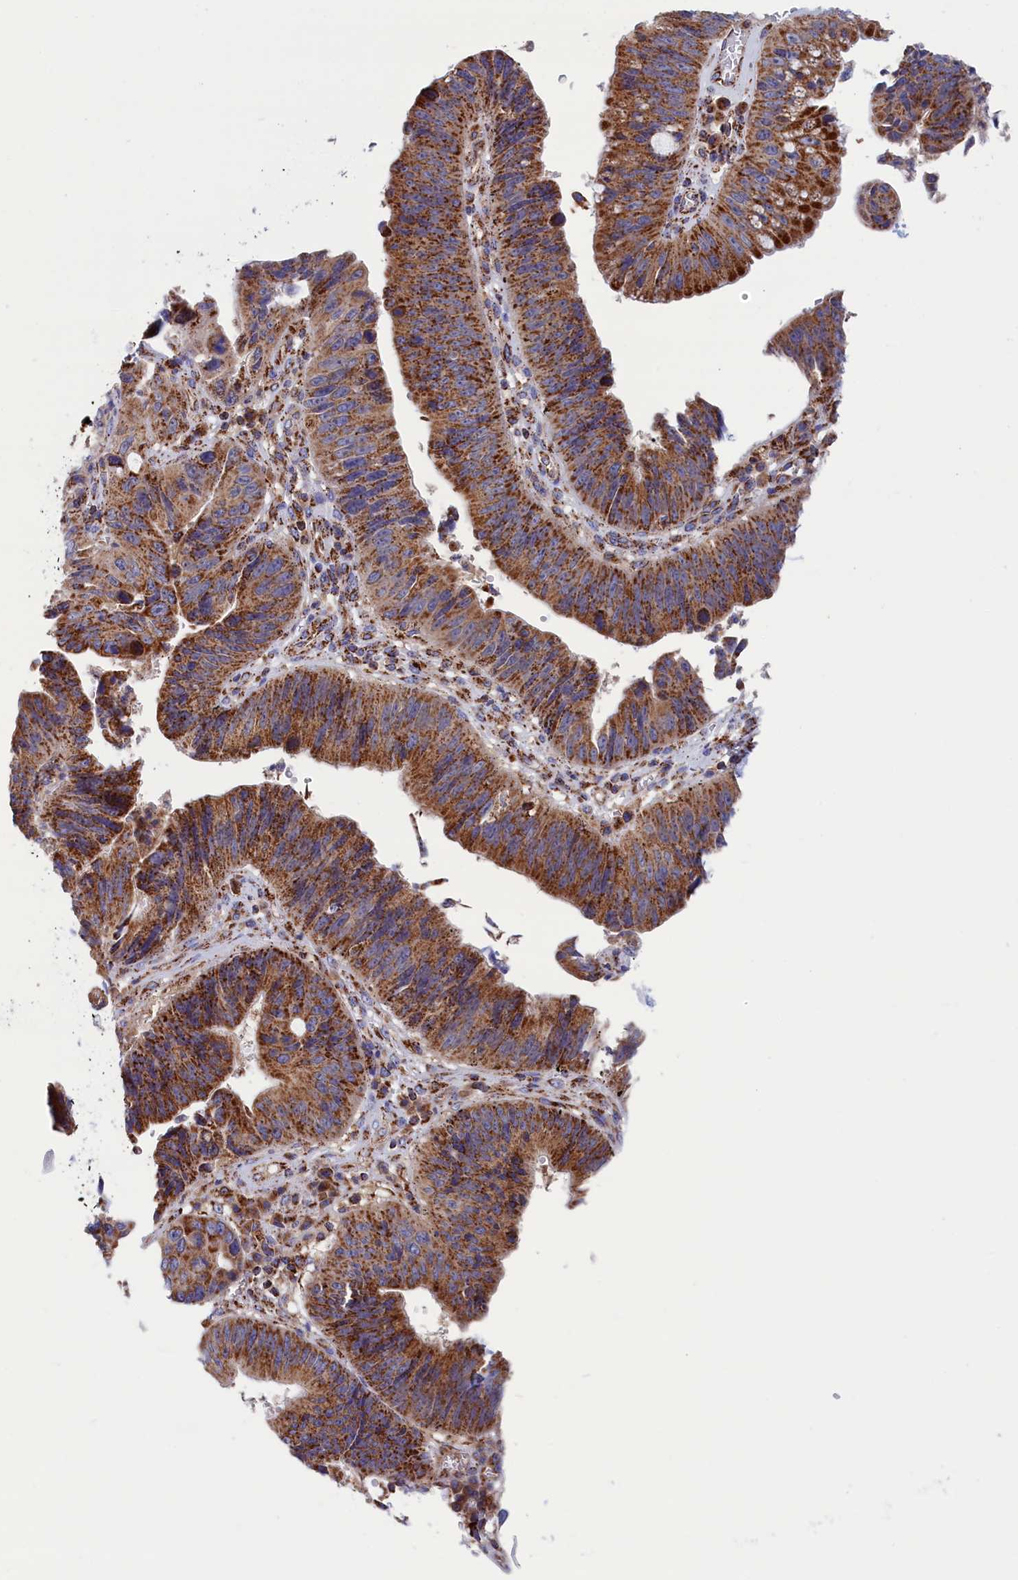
{"staining": {"intensity": "strong", "quantity": ">75%", "location": "cytoplasmic/membranous"}, "tissue": "stomach cancer", "cell_type": "Tumor cells", "image_type": "cancer", "snomed": [{"axis": "morphology", "description": "Adenocarcinoma, NOS"}, {"axis": "topography", "description": "Stomach"}], "caption": "Stomach cancer tissue exhibits strong cytoplasmic/membranous positivity in approximately >75% of tumor cells, visualized by immunohistochemistry. (DAB IHC, brown staining for protein, blue staining for nuclei).", "gene": "WDR83", "patient": {"sex": "male", "age": 59}}